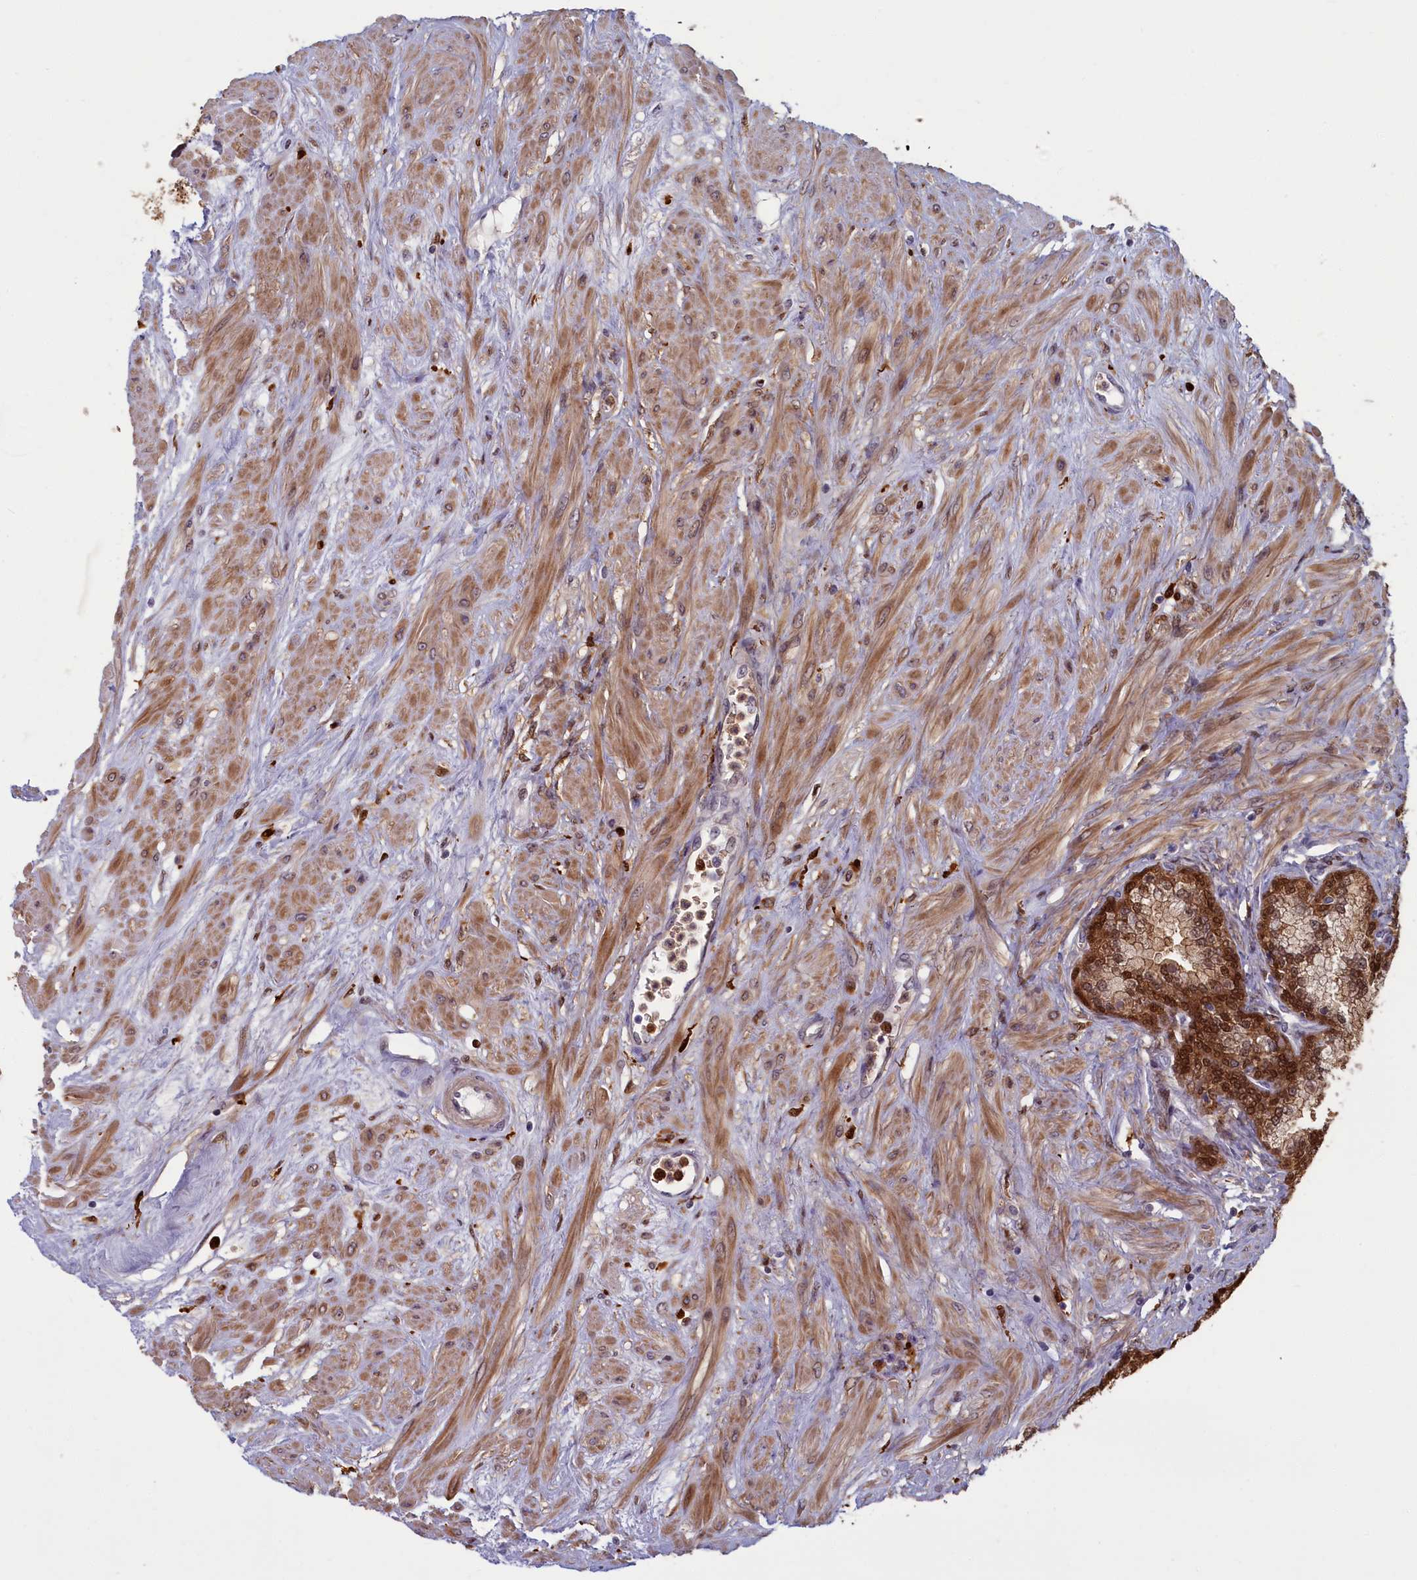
{"staining": {"intensity": "strong", "quantity": ">75%", "location": "cytoplasmic/membranous,nuclear"}, "tissue": "prostate", "cell_type": "Glandular cells", "image_type": "normal", "snomed": [{"axis": "morphology", "description": "Normal tissue, NOS"}, {"axis": "topography", "description": "Prostate"}], "caption": "Protein analysis of normal prostate reveals strong cytoplasmic/membranous,nuclear staining in about >75% of glandular cells. Immunohistochemistry stains the protein in brown and the nuclei are stained blue.", "gene": "BLVRB", "patient": {"sex": "male", "age": 60}}